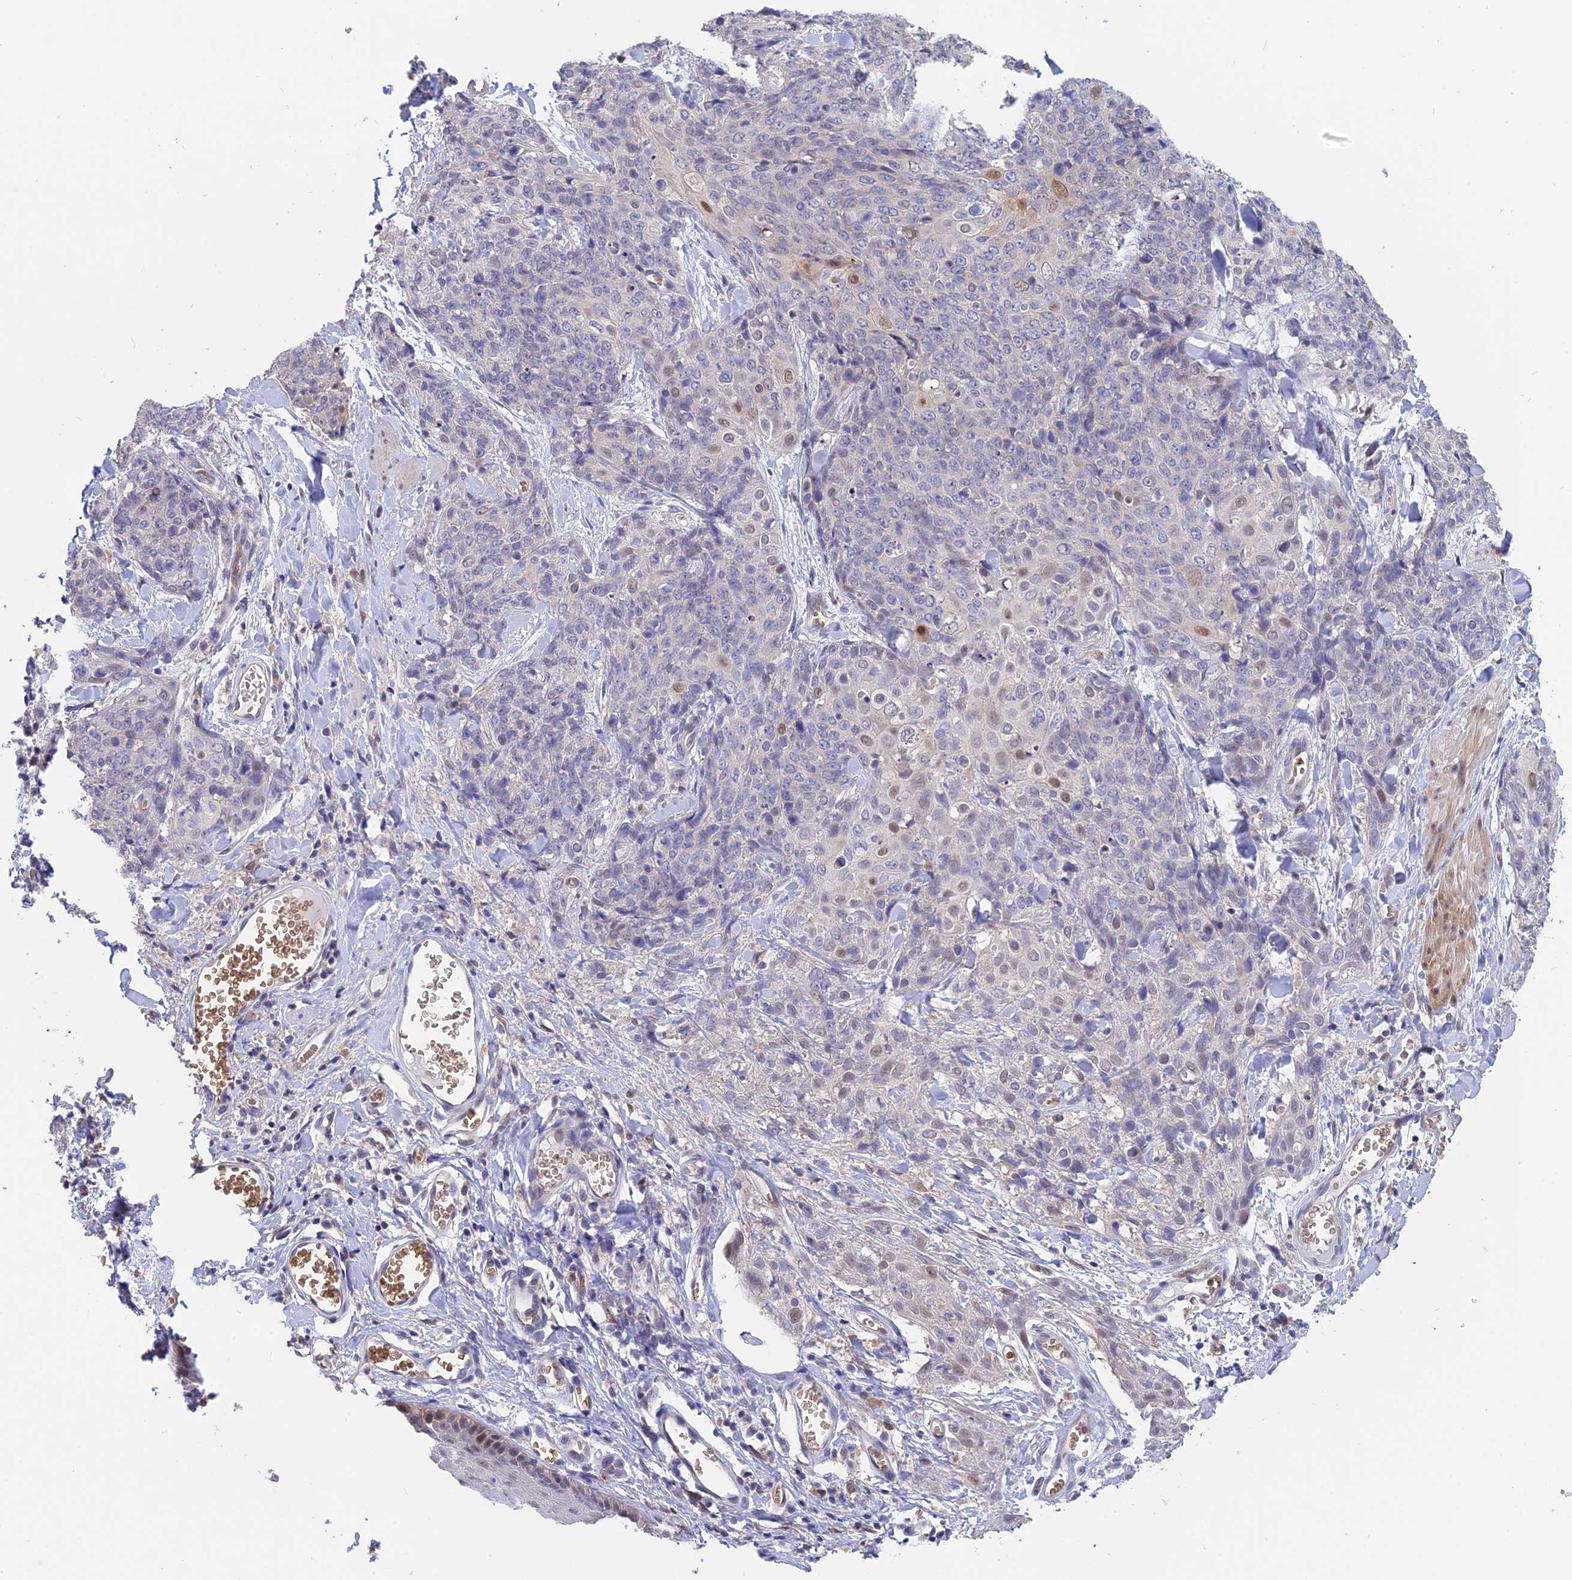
{"staining": {"intensity": "moderate", "quantity": "<25%", "location": "nuclear"}, "tissue": "skin cancer", "cell_type": "Tumor cells", "image_type": "cancer", "snomed": [{"axis": "morphology", "description": "Squamous cell carcinoma, NOS"}, {"axis": "topography", "description": "Skin"}, {"axis": "topography", "description": "Vulva"}], "caption": "Squamous cell carcinoma (skin) stained with immunohistochemistry shows moderate nuclear positivity in about <25% of tumor cells.", "gene": "KCTD14", "patient": {"sex": "female", "age": 85}}